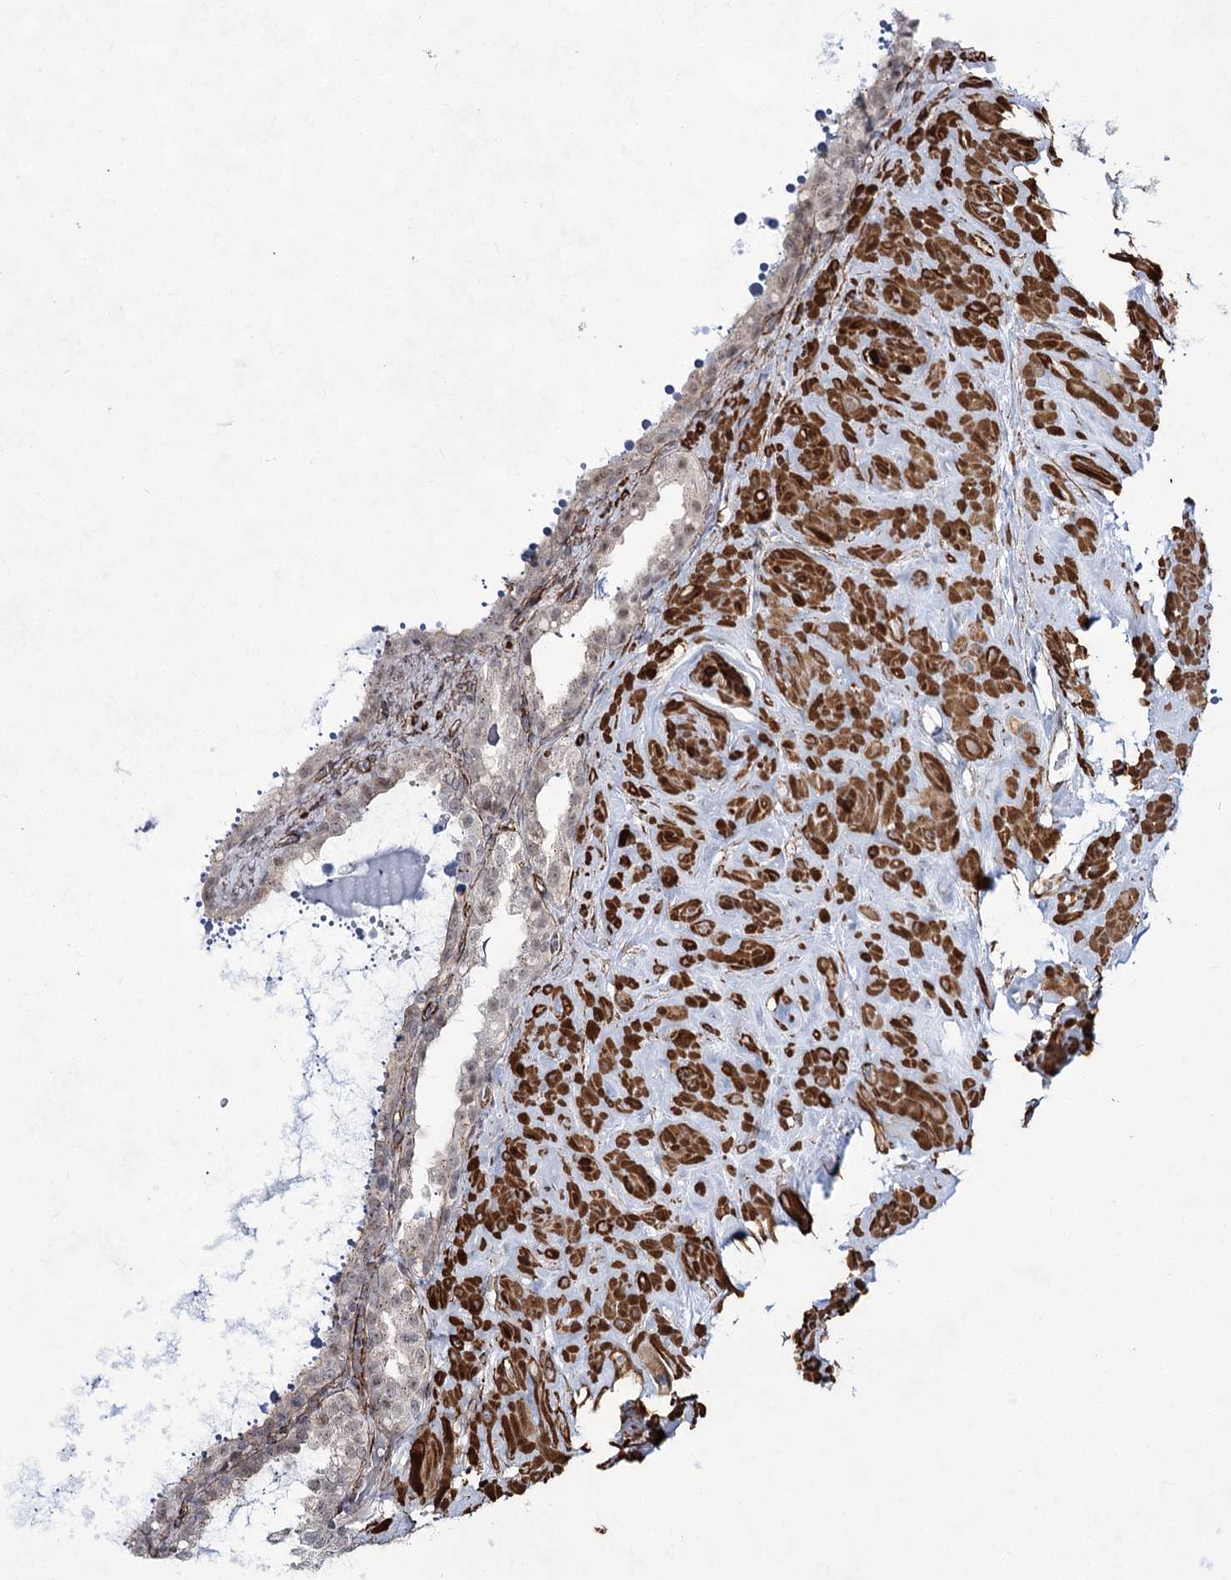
{"staining": {"intensity": "negative", "quantity": "none", "location": "none"}, "tissue": "seminal vesicle", "cell_type": "Glandular cells", "image_type": "normal", "snomed": [{"axis": "morphology", "description": "Normal tissue, NOS"}, {"axis": "topography", "description": "Seminal veicle"}], "caption": "A micrograph of human seminal vesicle is negative for staining in glandular cells. The staining was performed using DAB (3,3'-diaminobenzidine) to visualize the protein expression in brown, while the nuclei were stained in blue with hematoxylin (Magnification: 20x).", "gene": "CWF19L1", "patient": {"sex": "male", "age": 68}}